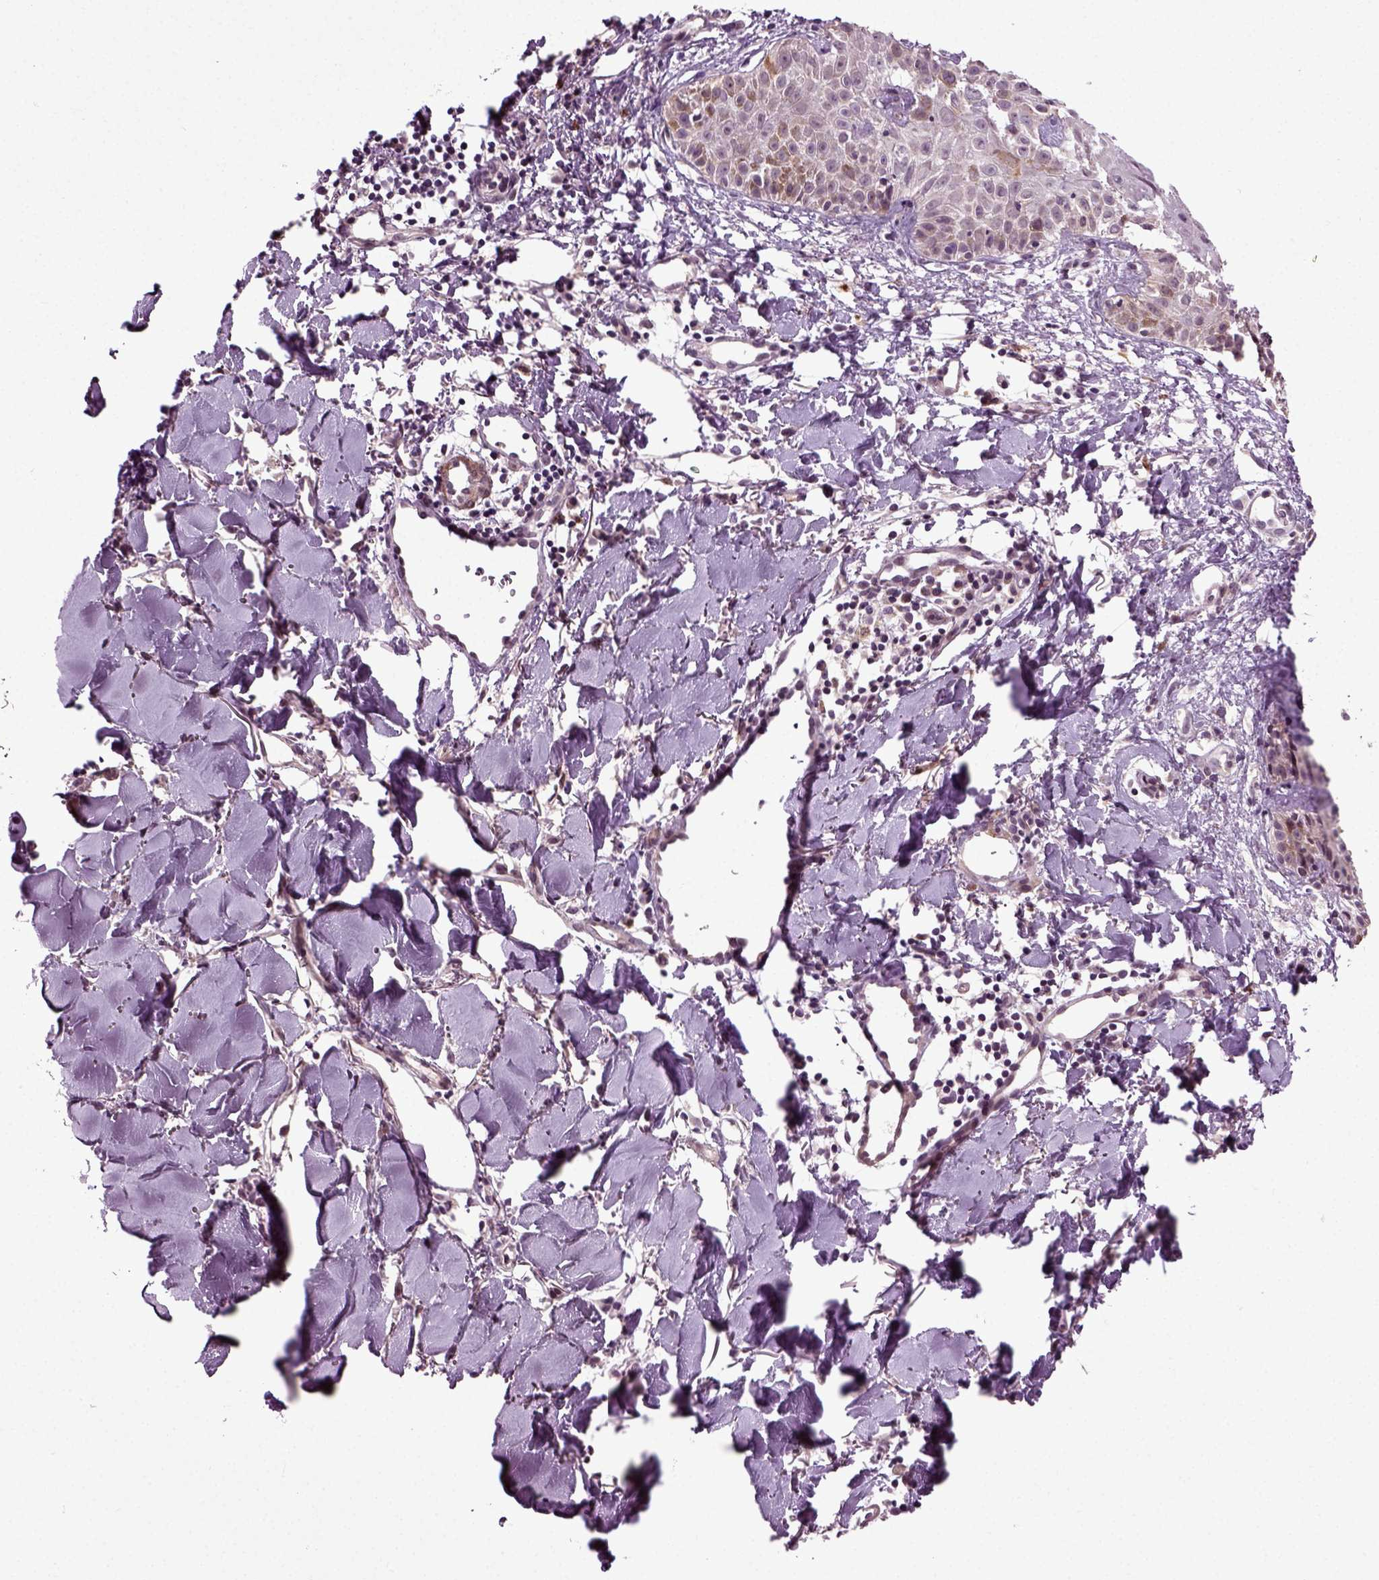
{"staining": {"intensity": "moderate", "quantity": "<25%", "location": "cytoplasmic/membranous"}, "tissue": "melanoma", "cell_type": "Tumor cells", "image_type": "cancer", "snomed": [{"axis": "morphology", "description": "Malignant melanoma, NOS"}, {"axis": "topography", "description": "Skin"}], "caption": "DAB immunohistochemical staining of melanoma displays moderate cytoplasmic/membranous protein staining in about <25% of tumor cells.", "gene": "KNSTRN", "patient": {"sex": "male", "age": 51}}